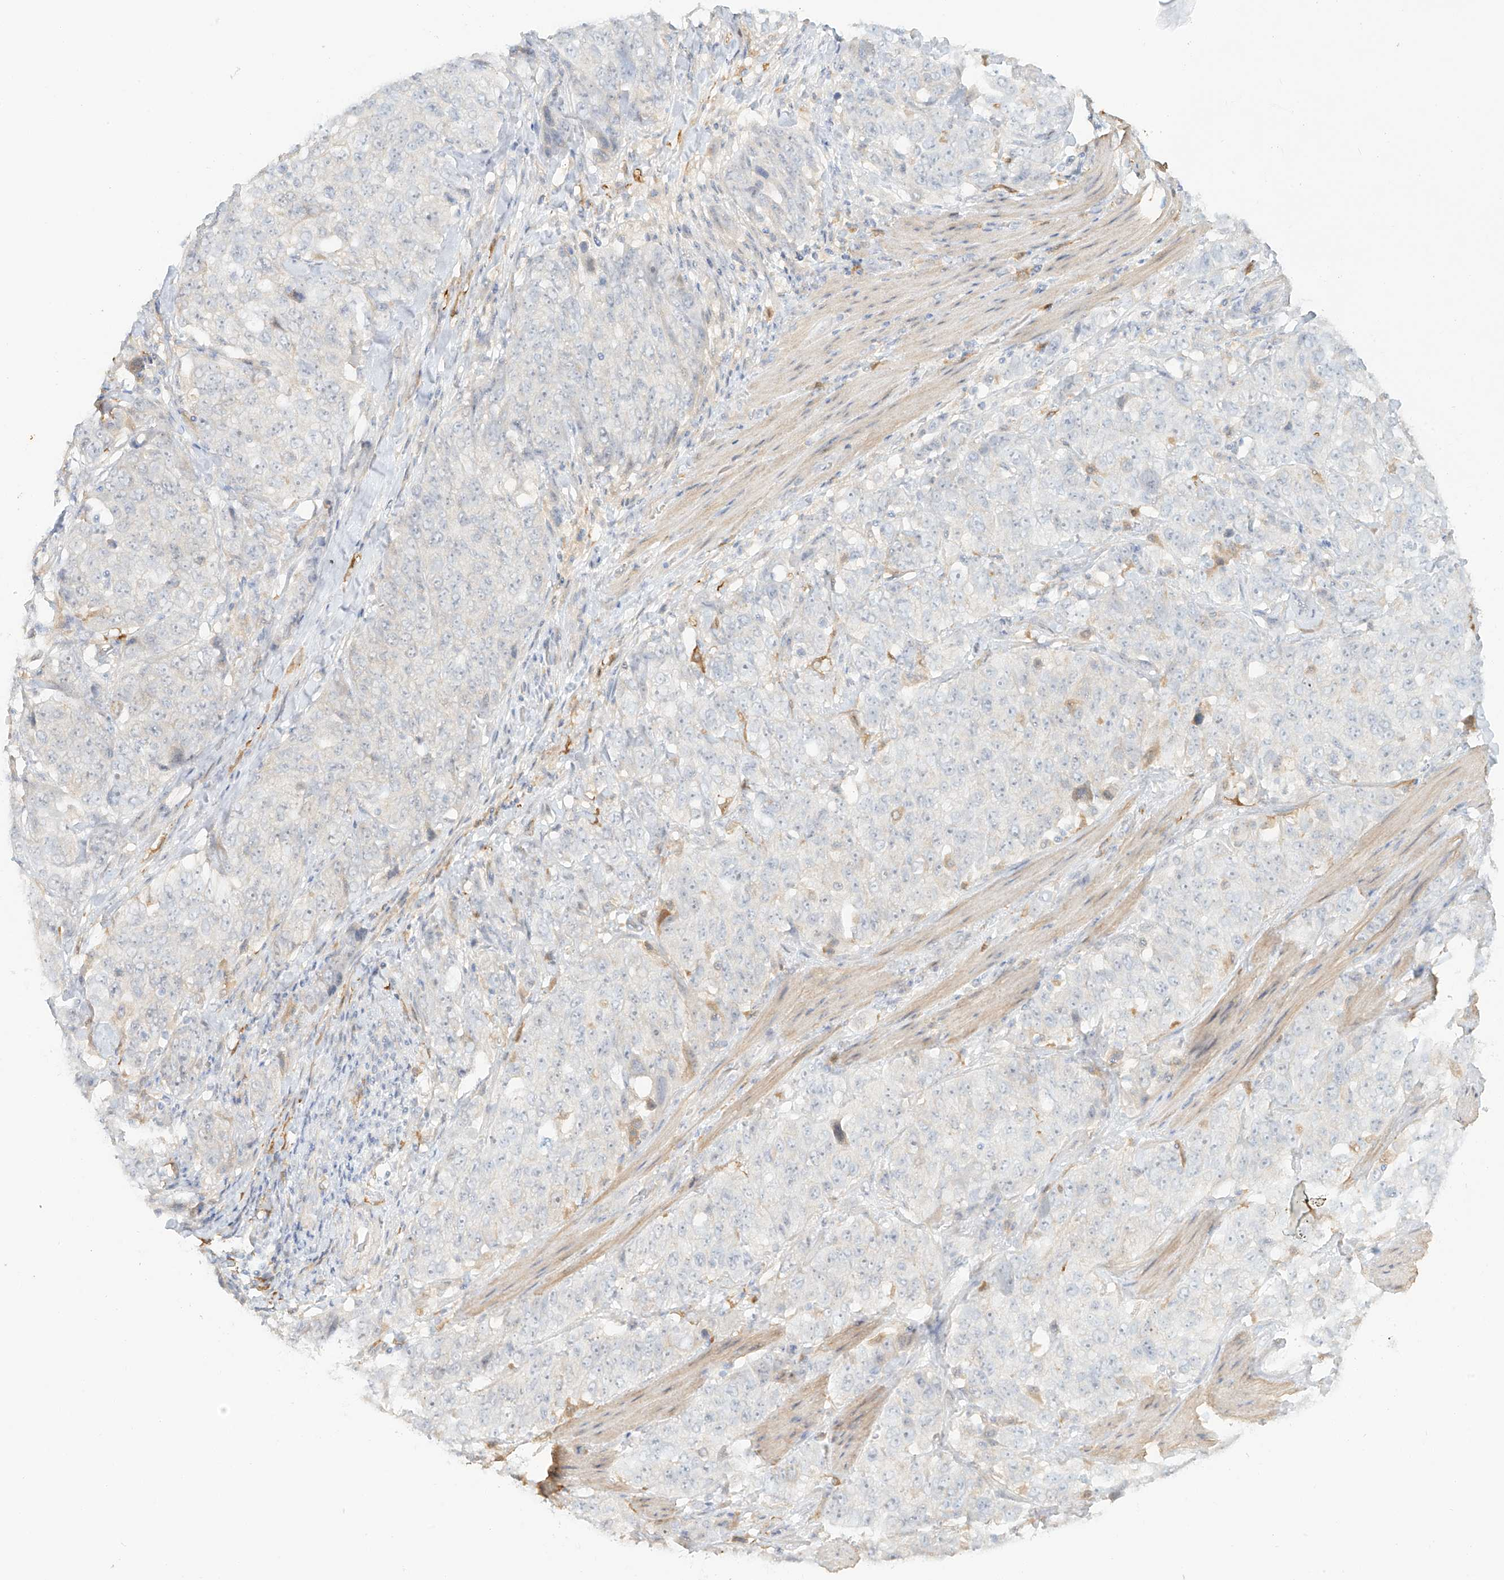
{"staining": {"intensity": "negative", "quantity": "none", "location": "none"}, "tissue": "stomach cancer", "cell_type": "Tumor cells", "image_type": "cancer", "snomed": [{"axis": "morphology", "description": "Adenocarcinoma, NOS"}, {"axis": "topography", "description": "Stomach"}], "caption": "There is no significant staining in tumor cells of adenocarcinoma (stomach).", "gene": "UPK1B", "patient": {"sex": "male", "age": 48}}